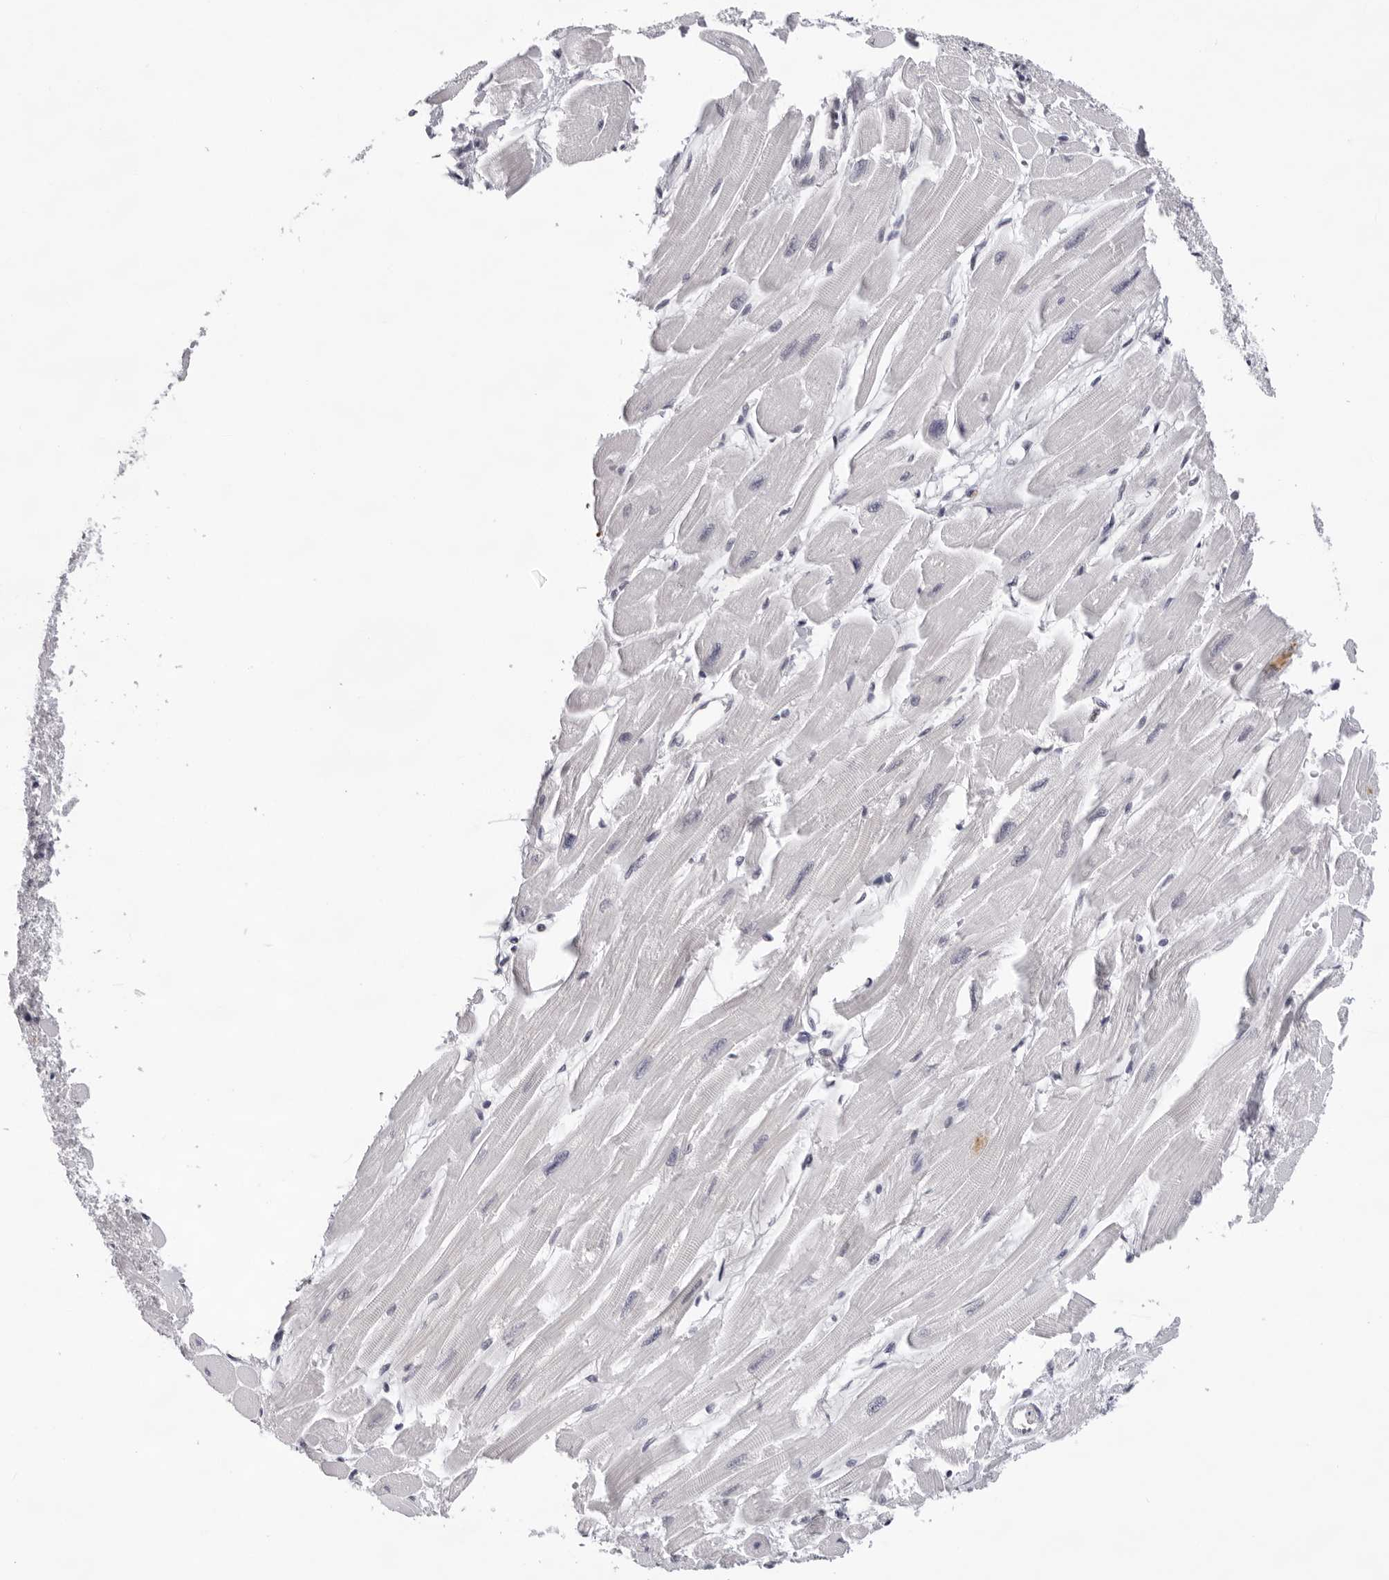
{"staining": {"intensity": "negative", "quantity": "none", "location": "none"}, "tissue": "heart muscle", "cell_type": "Cardiomyocytes", "image_type": "normal", "snomed": [{"axis": "morphology", "description": "Normal tissue, NOS"}, {"axis": "topography", "description": "Heart"}], "caption": "Immunohistochemistry (IHC) of benign heart muscle shows no positivity in cardiomyocytes. (Stains: DAB (3,3'-diaminobenzidine) immunohistochemistry with hematoxylin counter stain, Microscopy: brightfield microscopy at high magnification).", "gene": "OGG1", "patient": {"sex": "female", "age": 54}}